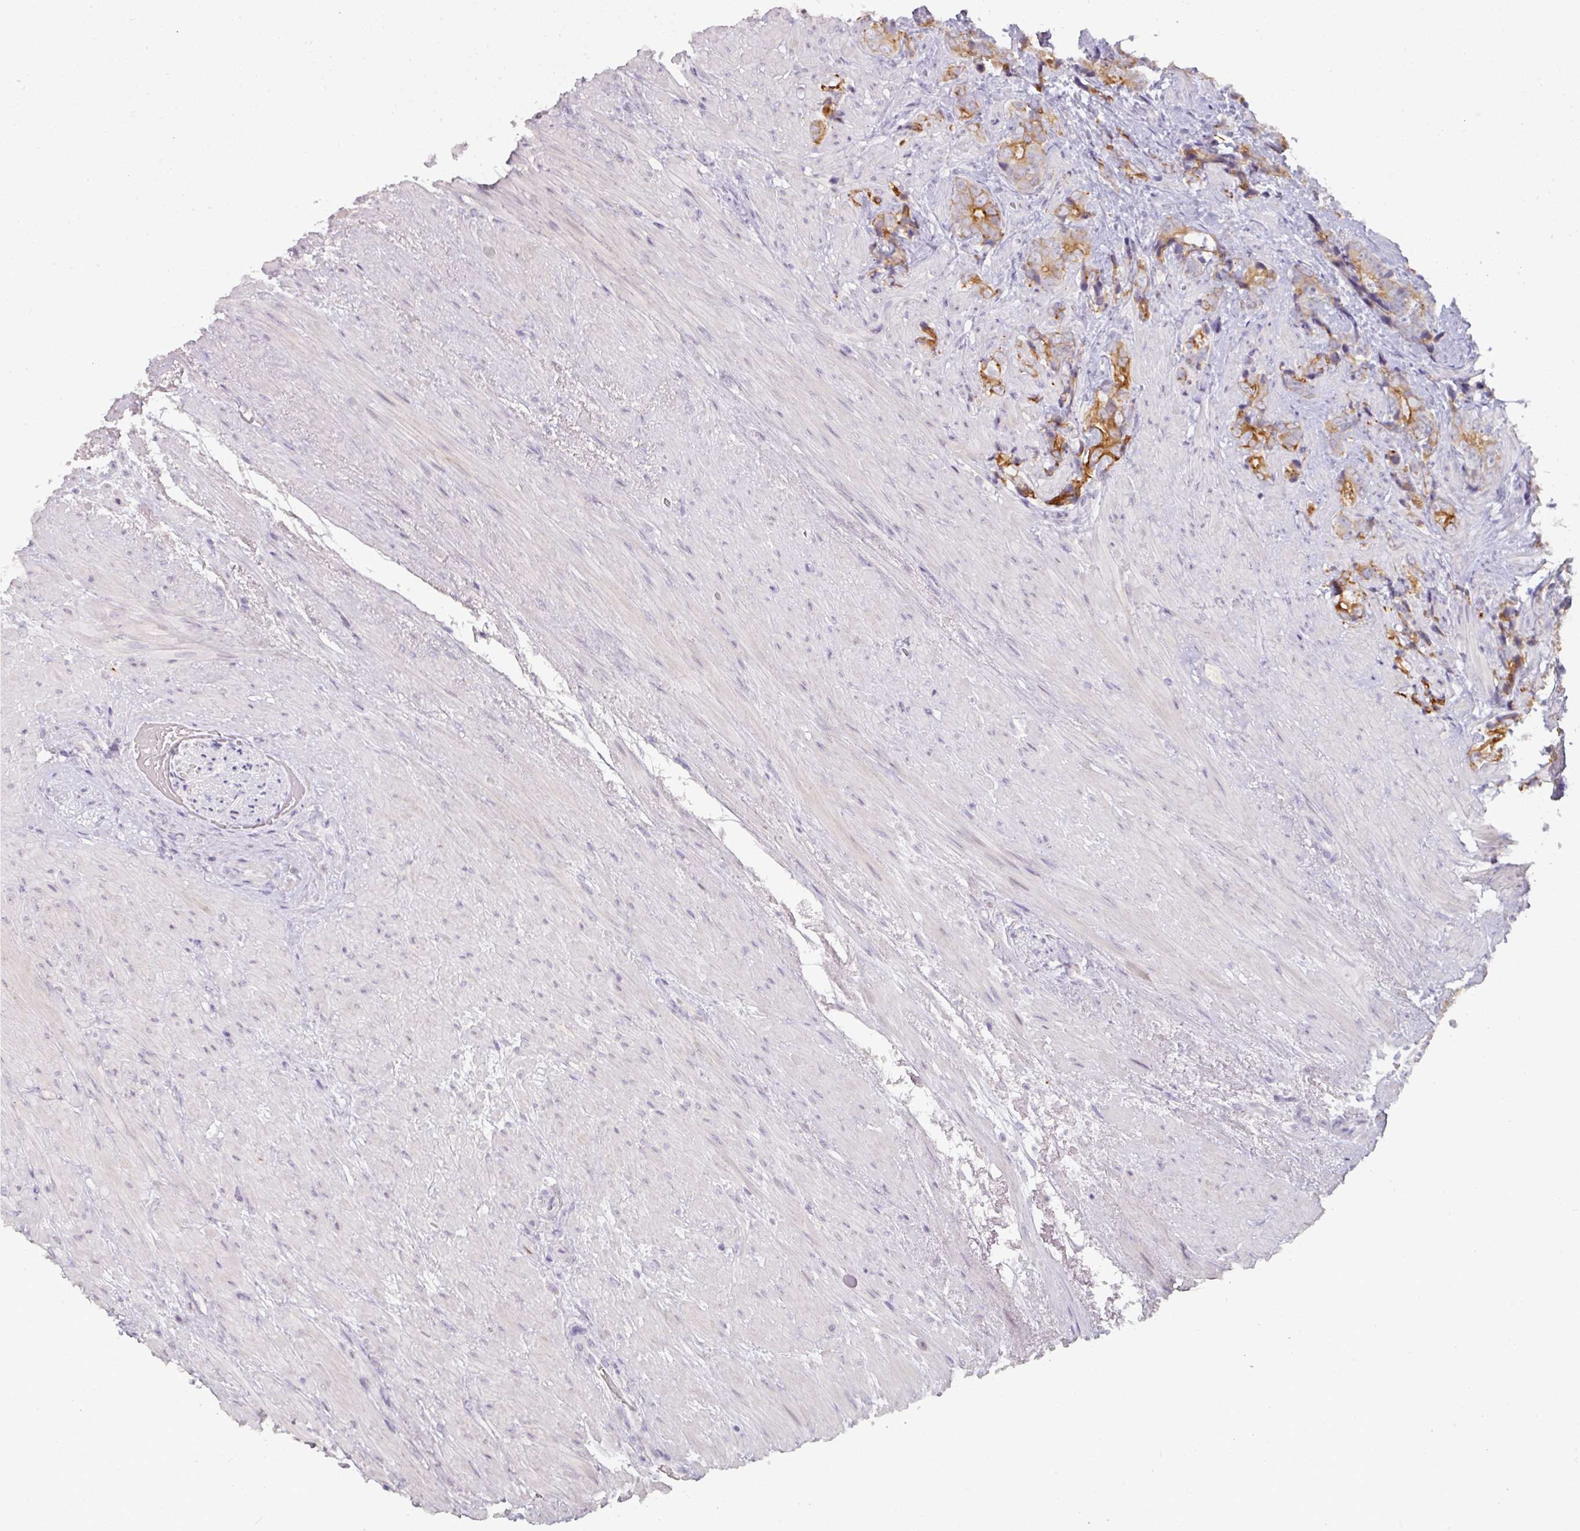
{"staining": {"intensity": "moderate", "quantity": "25%-75%", "location": "cytoplasmic/membranous"}, "tissue": "prostate cancer", "cell_type": "Tumor cells", "image_type": "cancer", "snomed": [{"axis": "morphology", "description": "Adenocarcinoma, High grade"}, {"axis": "topography", "description": "Prostate"}], "caption": "Brown immunohistochemical staining in human prostate adenocarcinoma (high-grade) demonstrates moderate cytoplasmic/membranous staining in approximately 25%-75% of tumor cells.", "gene": "GTF2H3", "patient": {"sex": "male", "age": 74}}